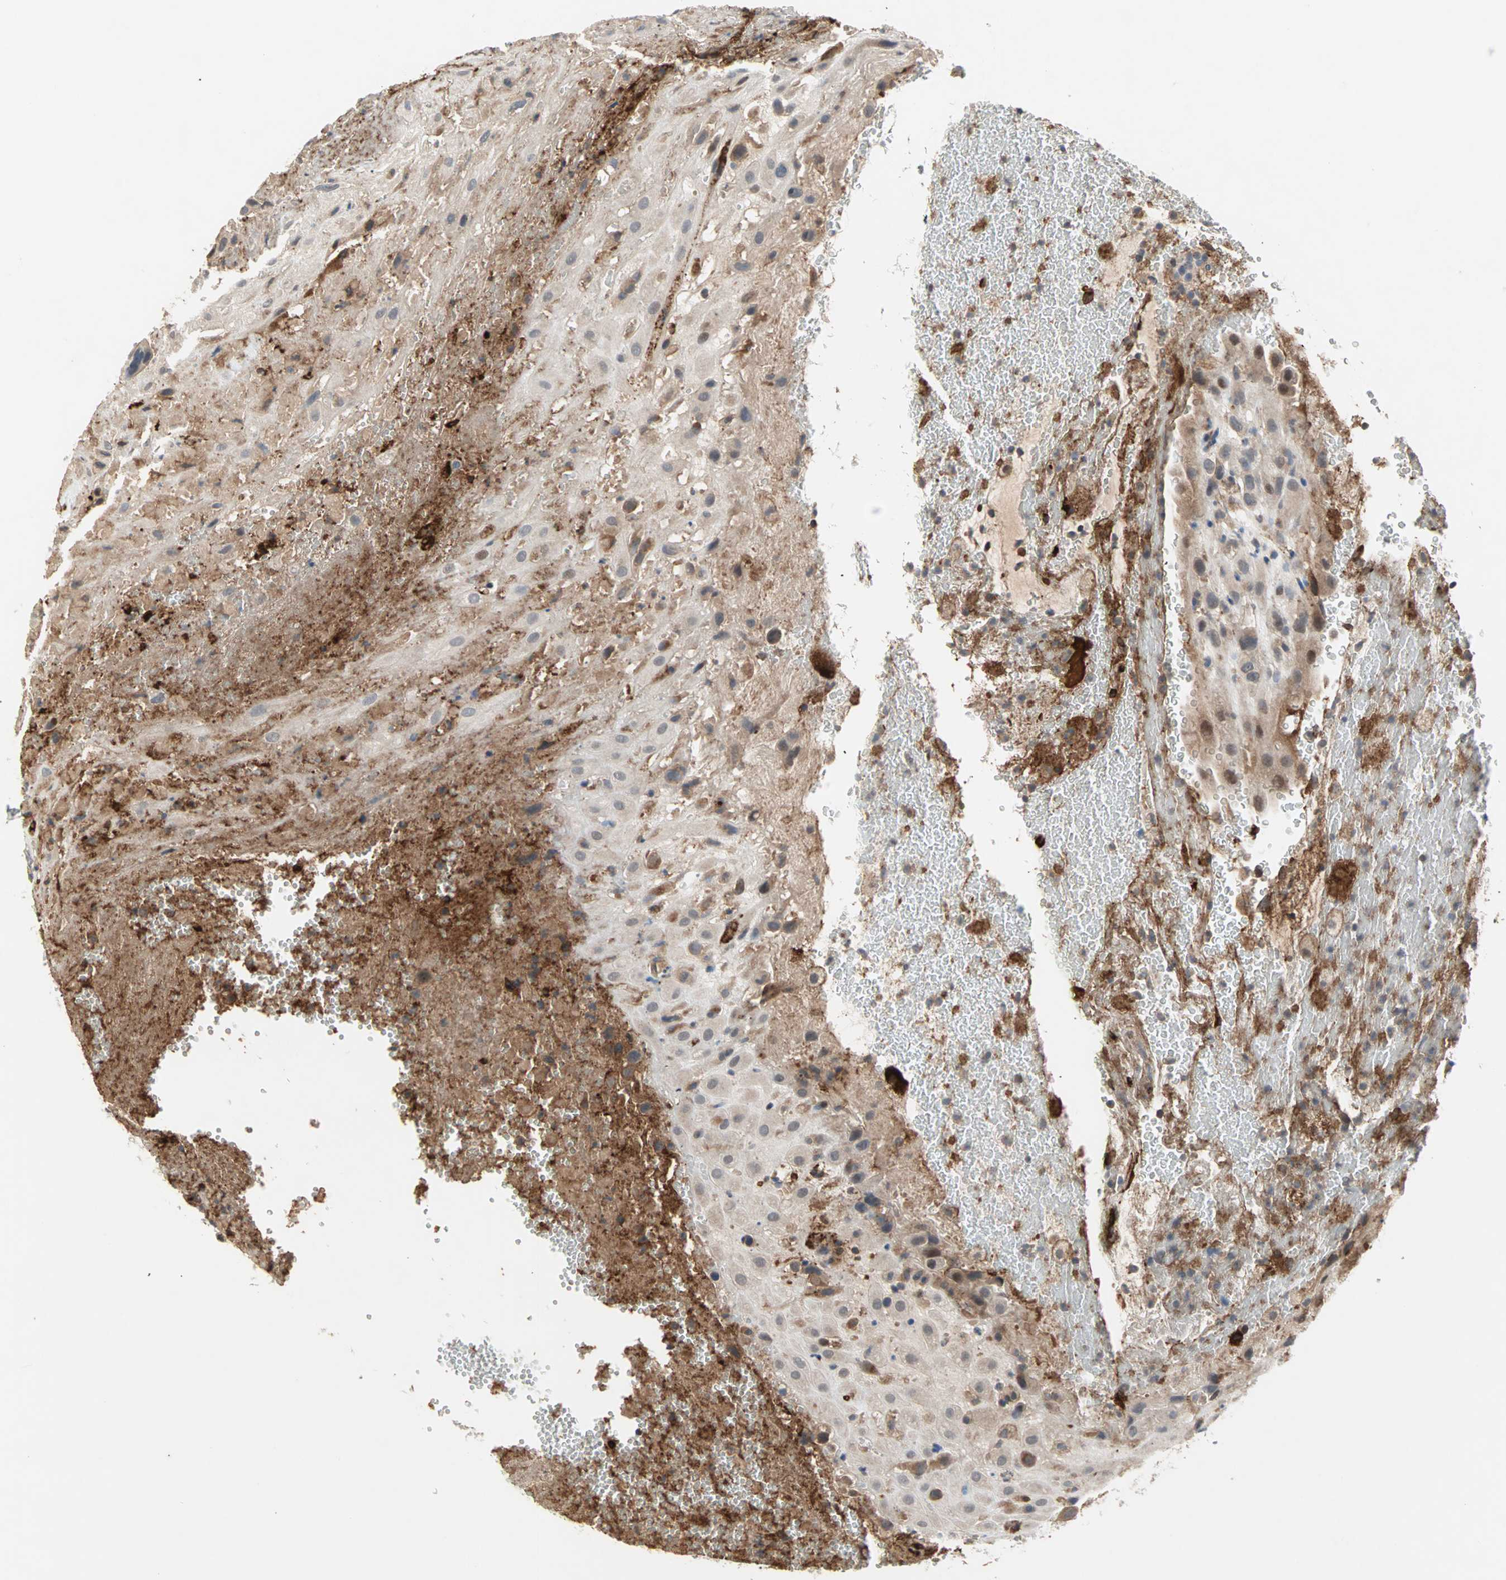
{"staining": {"intensity": "moderate", "quantity": "<25%", "location": "cytoplasmic/membranous"}, "tissue": "placenta", "cell_type": "Decidual cells", "image_type": "normal", "snomed": [{"axis": "morphology", "description": "Normal tissue, NOS"}, {"axis": "topography", "description": "Placenta"}], "caption": "DAB immunohistochemical staining of unremarkable human placenta reveals moderate cytoplasmic/membranous protein positivity in approximately <25% of decidual cells.", "gene": "PROS1", "patient": {"sex": "female", "age": 19}}